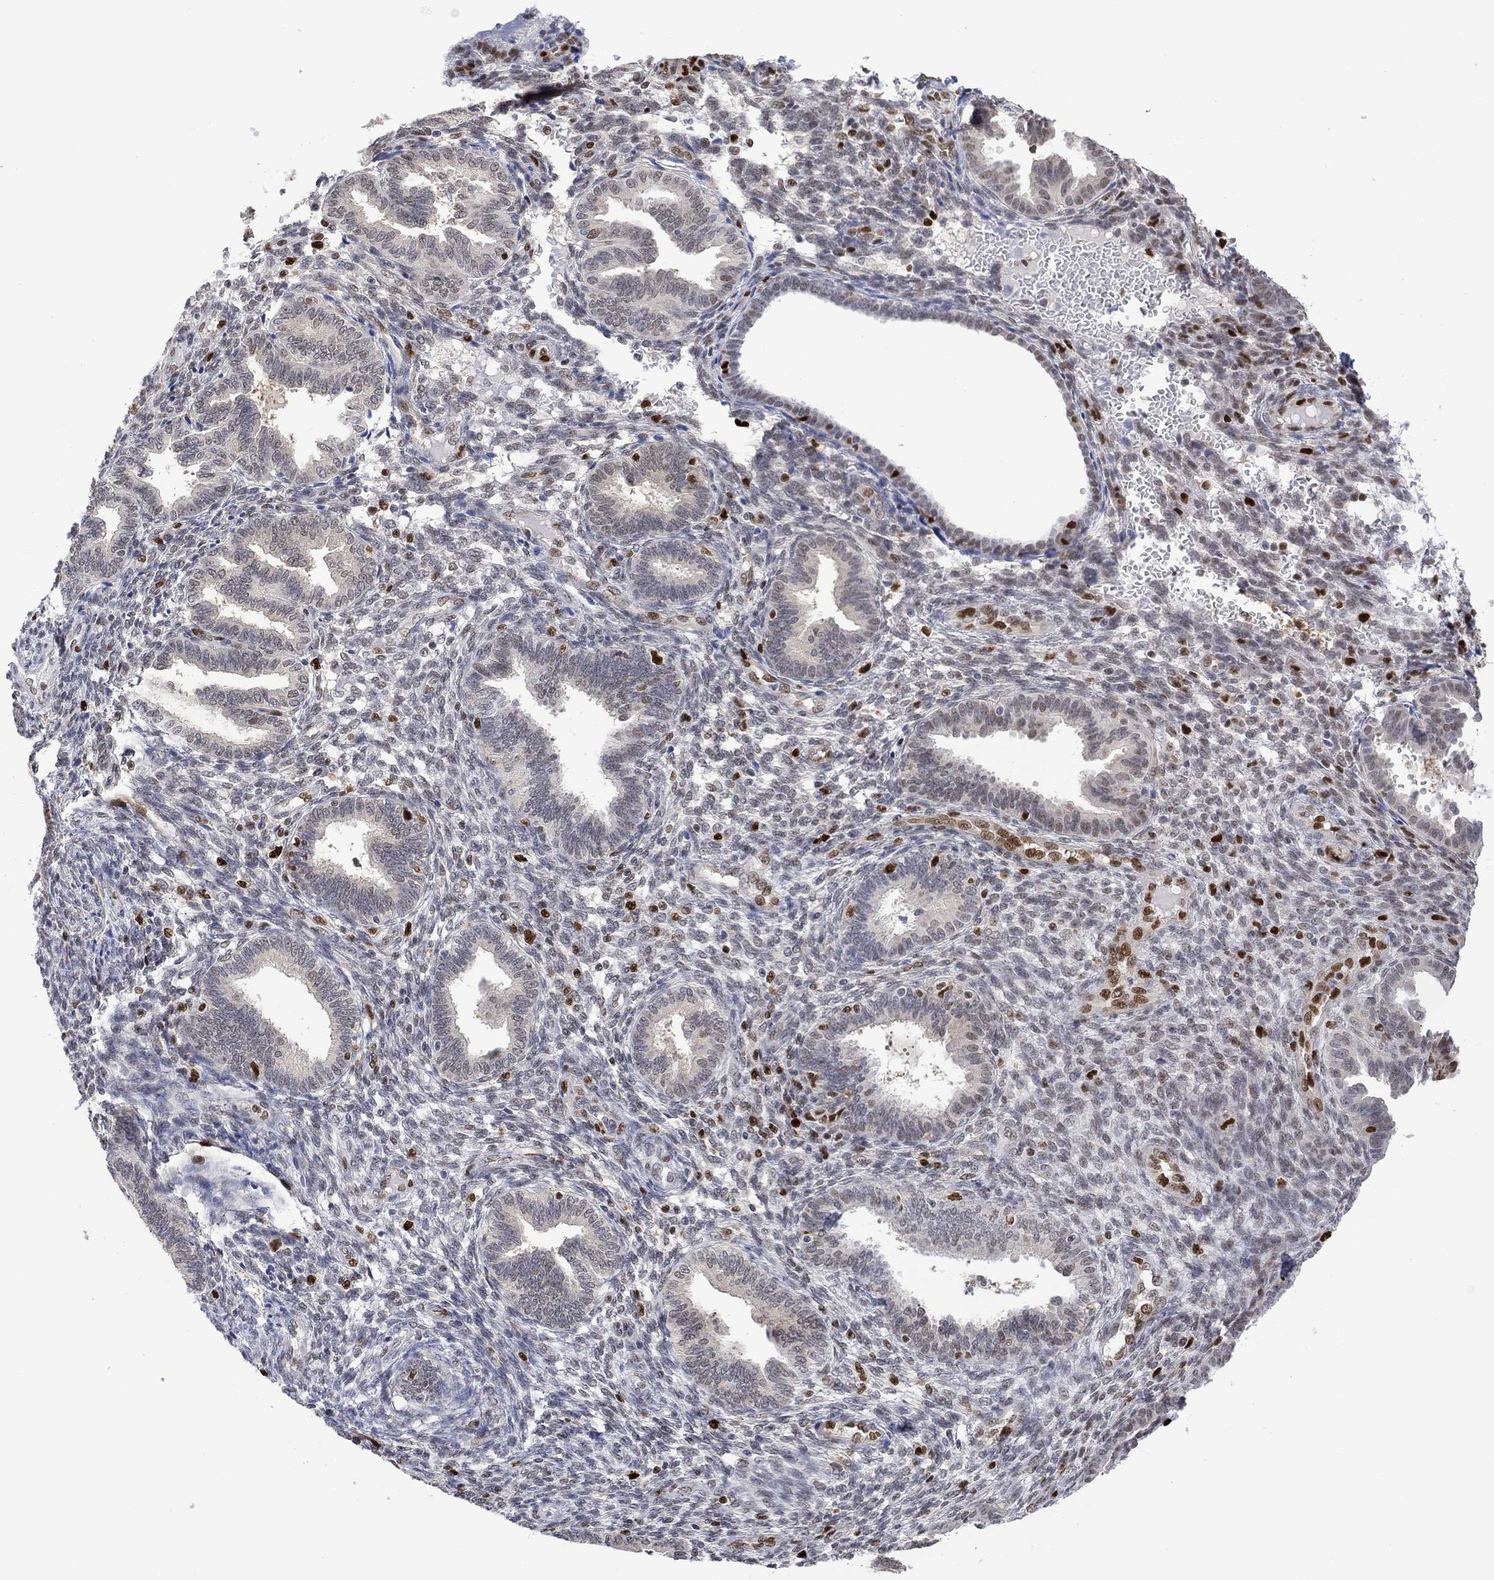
{"staining": {"intensity": "strong", "quantity": "<25%", "location": "nuclear"}, "tissue": "endometrium", "cell_type": "Cells in endometrial stroma", "image_type": "normal", "snomed": [{"axis": "morphology", "description": "Normal tissue, NOS"}, {"axis": "topography", "description": "Endometrium"}], "caption": "Brown immunohistochemical staining in benign human endometrium displays strong nuclear staining in approximately <25% of cells in endometrial stroma. The protein is stained brown, and the nuclei are stained in blue (DAB (3,3'-diaminobenzidine) IHC with brightfield microscopy, high magnification).", "gene": "RAD54L2", "patient": {"sex": "female", "age": 42}}